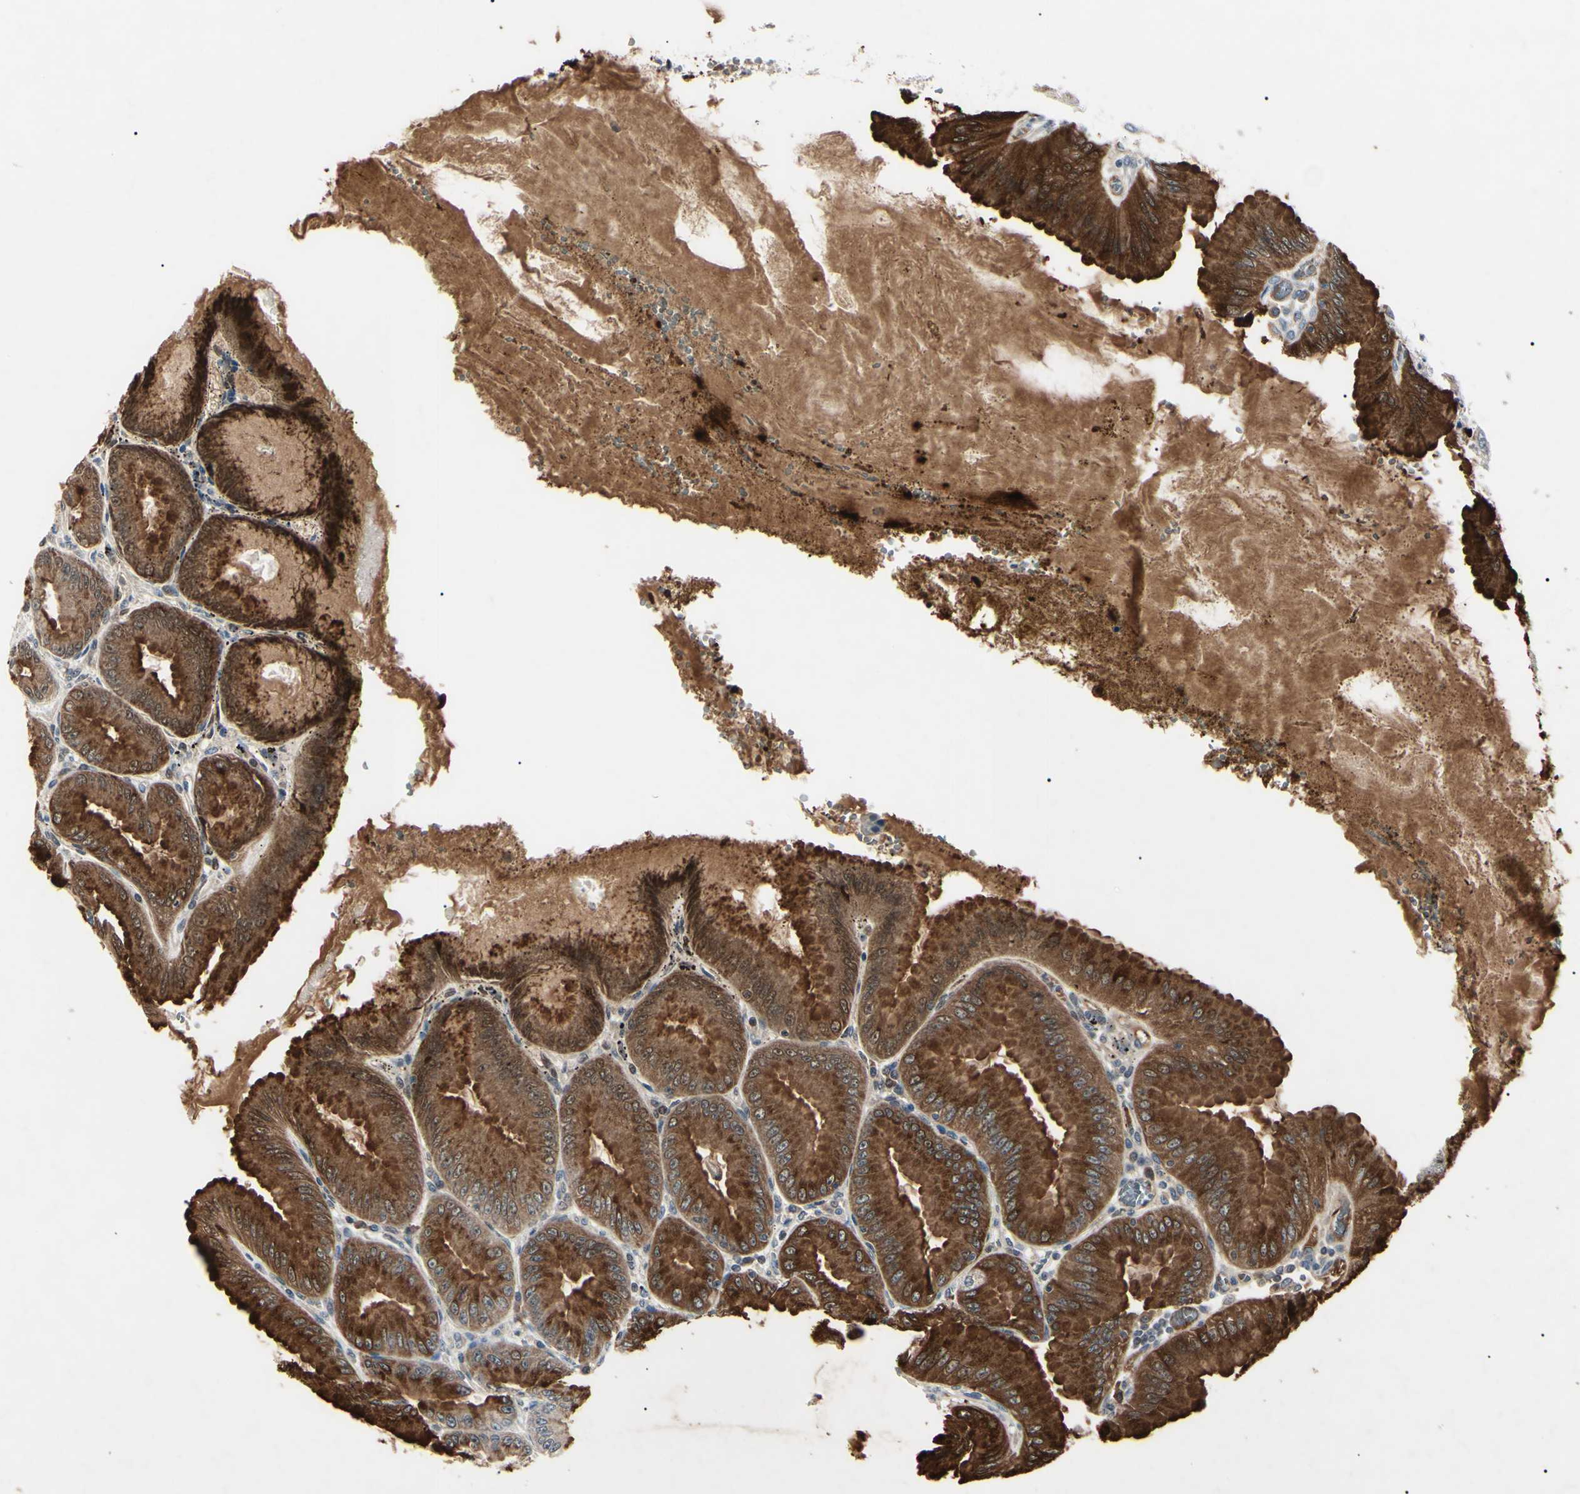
{"staining": {"intensity": "strong", "quantity": "25%-75%", "location": "cytoplasmic/membranous"}, "tissue": "stomach", "cell_type": "Glandular cells", "image_type": "normal", "snomed": [{"axis": "morphology", "description": "Normal tissue, NOS"}, {"axis": "topography", "description": "Stomach, lower"}], "caption": "Stomach stained with immunohistochemistry (IHC) reveals strong cytoplasmic/membranous staining in about 25%-75% of glandular cells. (Brightfield microscopy of DAB IHC at high magnification).", "gene": "AEBP1", "patient": {"sex": "male", "age": 71}}